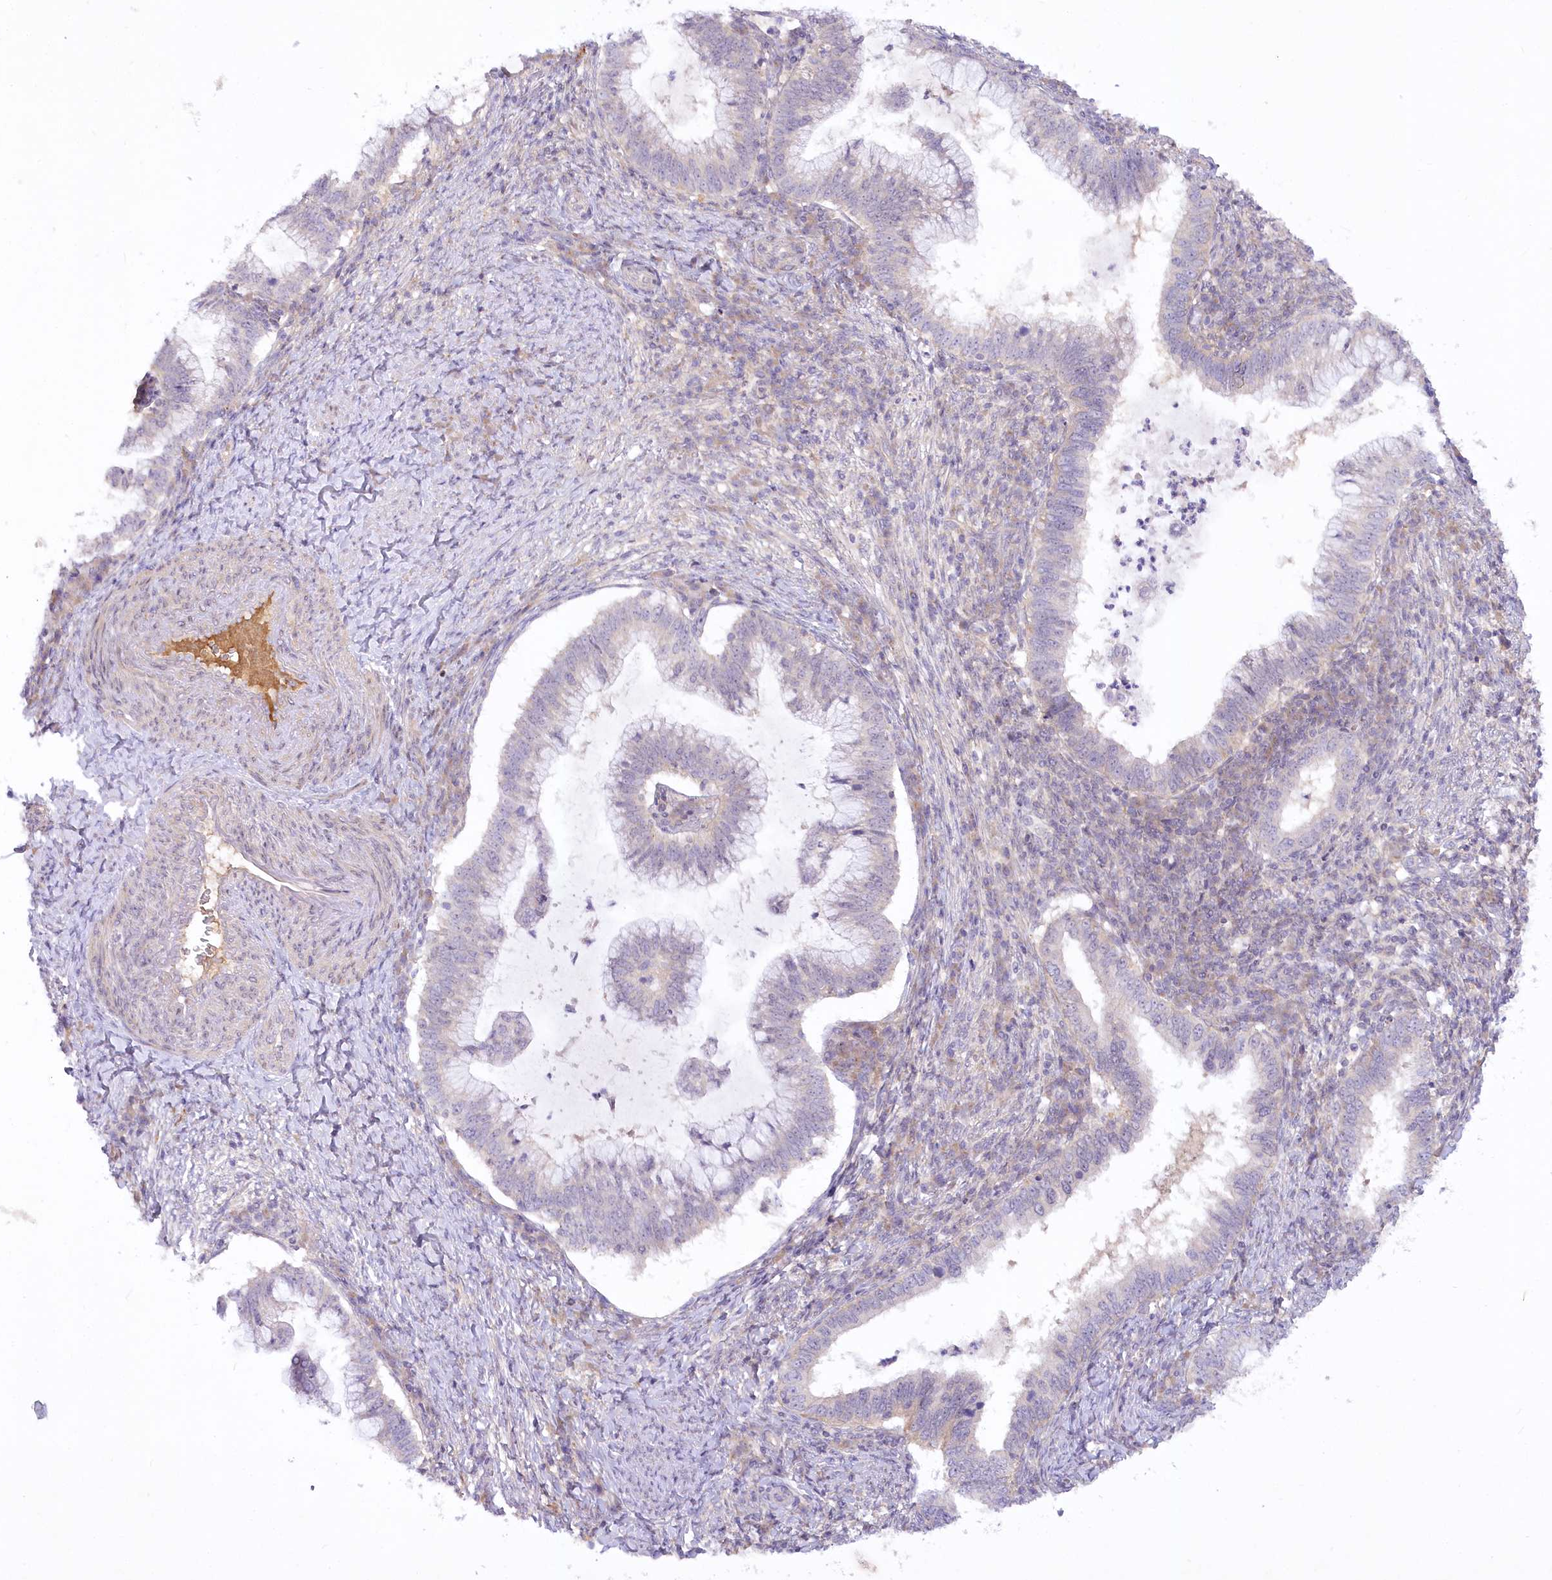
{"staining": {"intensity": "weak", "quantity": "<25%", "location": "cytoplasmic/membranous"}, "tissue": "cervical cancer", "cell_type": "Tumor cells", "image_type": "cancer", "snomed": [{"axis": "morphology", "description": "Adenocarcinoma, NOS"}, {"axis": "topography", "description": "Cervix"}], "caption": "Tumor cells show no significant protein expression in adenocarcinoma (cervical).", "gene": "EFHC2", "patient": {"sex": "female", "age": 36}}